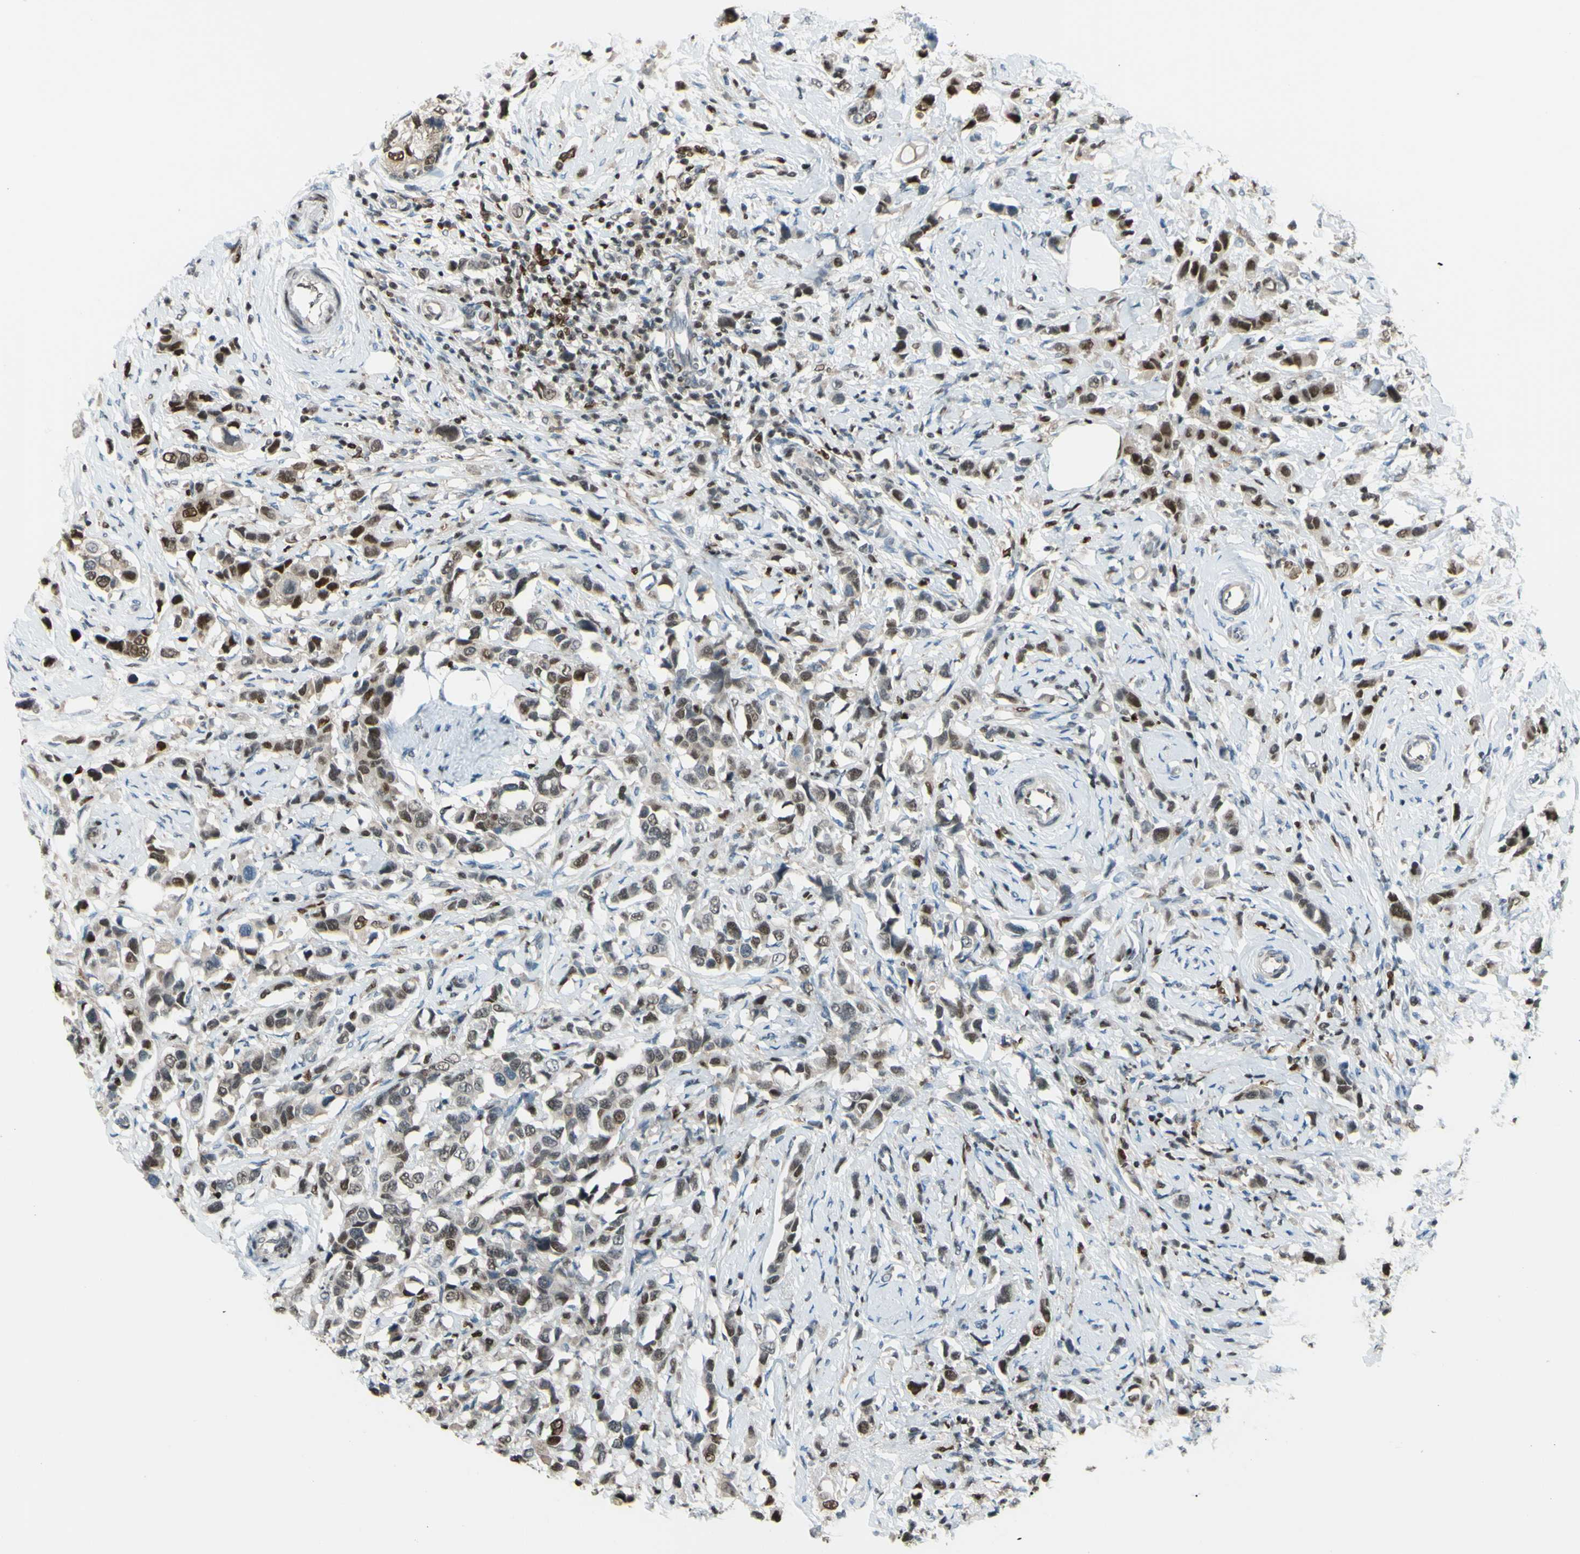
{"staining": {"intensity": "strong", "quantity": ">75%", "location": "cytoplasmic/membranous,nuclear"}, "tissue": "breast cancer", "cell_type": "Tumor cells", "image_type": "cancer", "snomed": [{"axis": "morphology", "description": "Normal tissue, NOS"}, {"axis": "morphology", "description": "Duct carcinoma"}, {"axis": "topography", "description": "Breast"}], "caption": "This is a photomicrograph of IHC staining of breast cancer, which shows strong expression in the cytoplasmic/membranous and nuclear of tumor cells.", "gene": "FKBP5", "patient": {"sex": "female", "age": 50}}